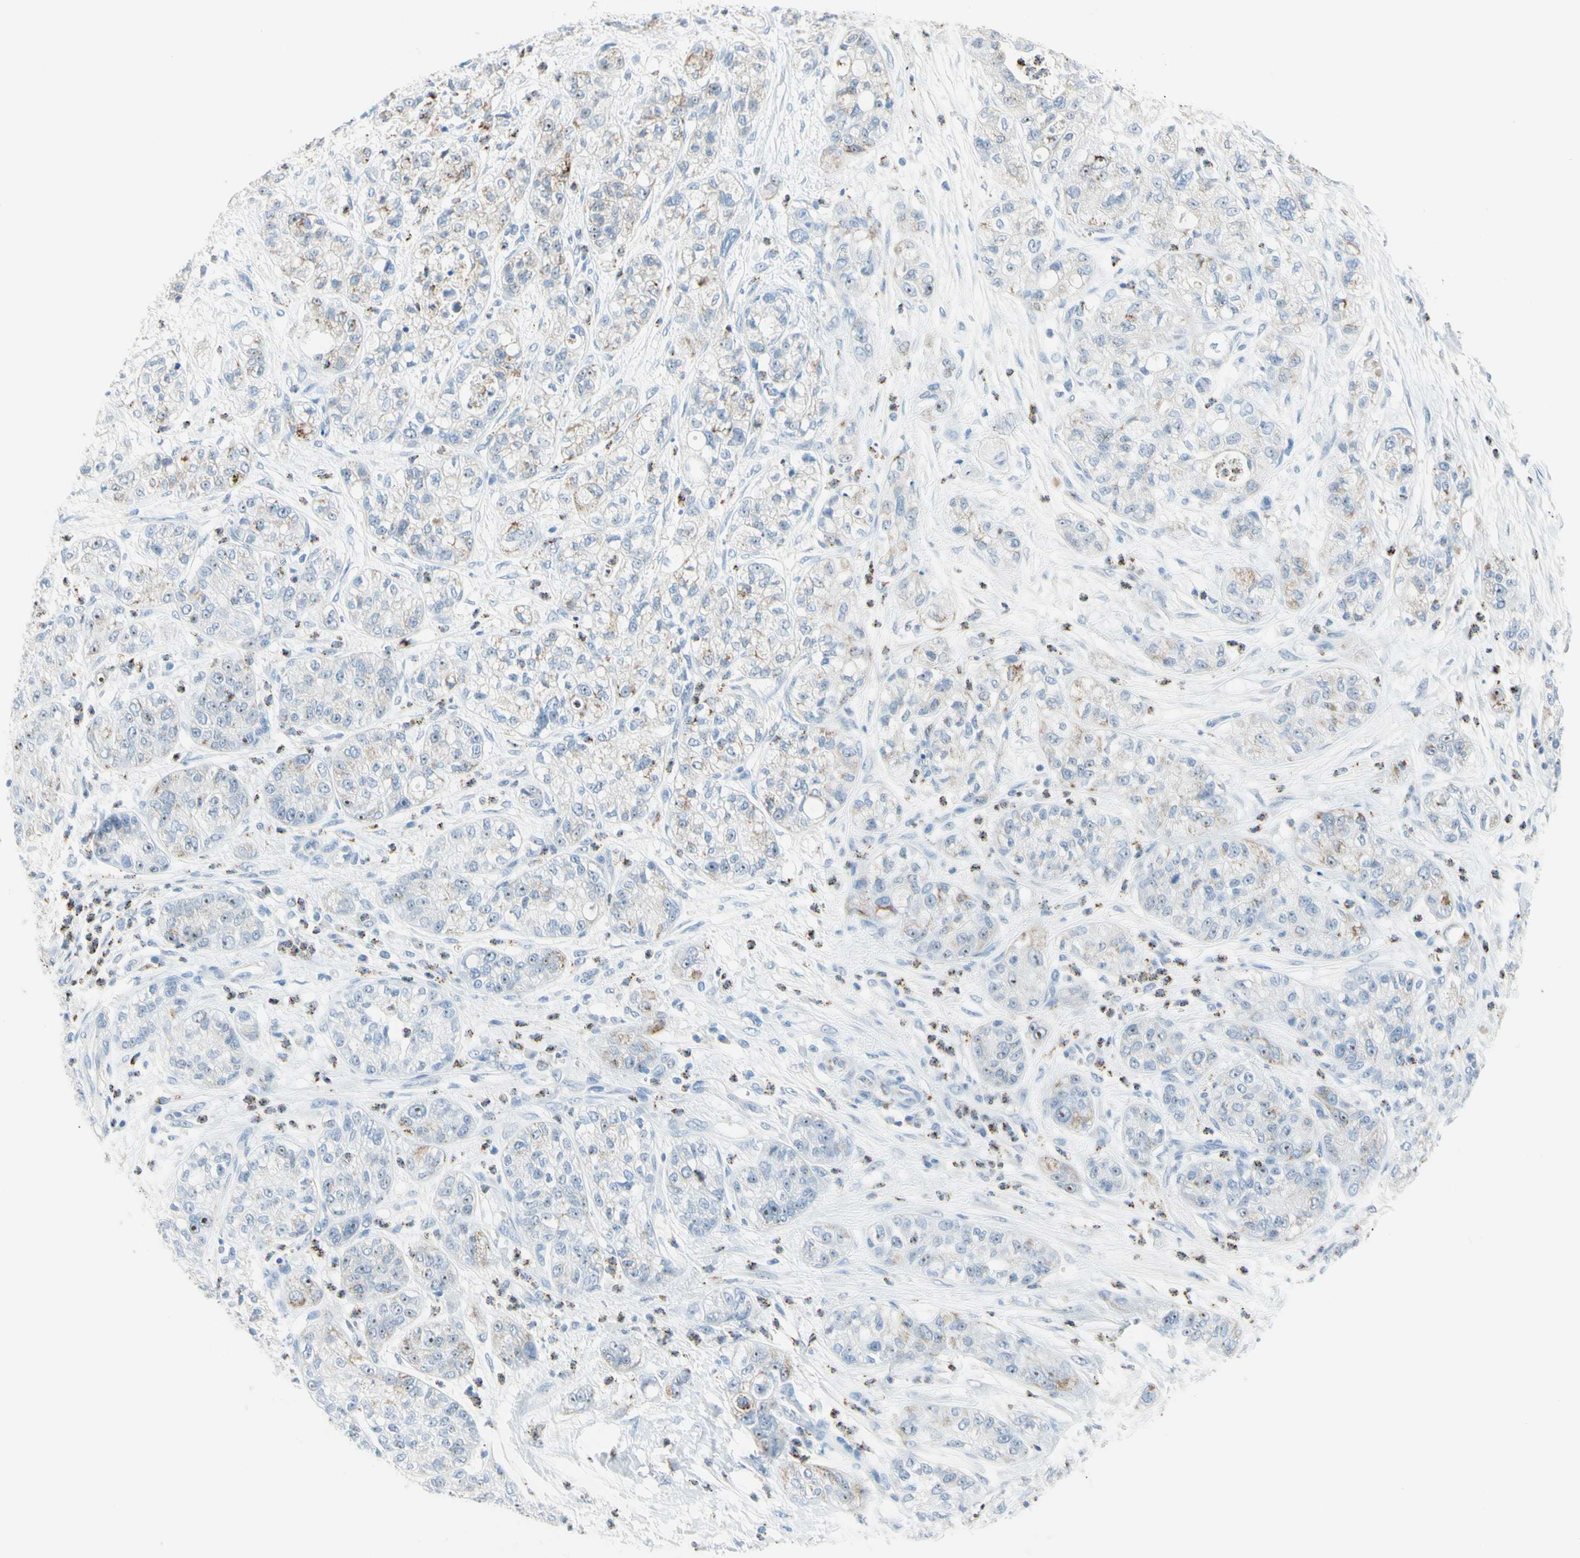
{"staining": {"intensity": "moderate", "quantity": "<25%", "location": "cytoplasmic/membranous,nuclear"}, "tissue": "pancreatic cancer", "cell_type": "Tumor cells", "image_type": "cancer", "snomed": [{"axis": "morphology", "description": "Adenocarcinoma, NOS"}, {"axis": "topography", "description": "Pancreas"}], "caption": "IHC image of neoplastic tissue: human pancreatic cancer (adenocarcinoma) stained using IHC displays low levels of moderate protein expression localized specifically in the cytoplasmic/membranous and nuclear of tumor cells, appearing as a cytoplasmic/membranous and nuclear brown color.", "gene": "CYSLTR1", "patient": {"sex": "female", "age": 78}}